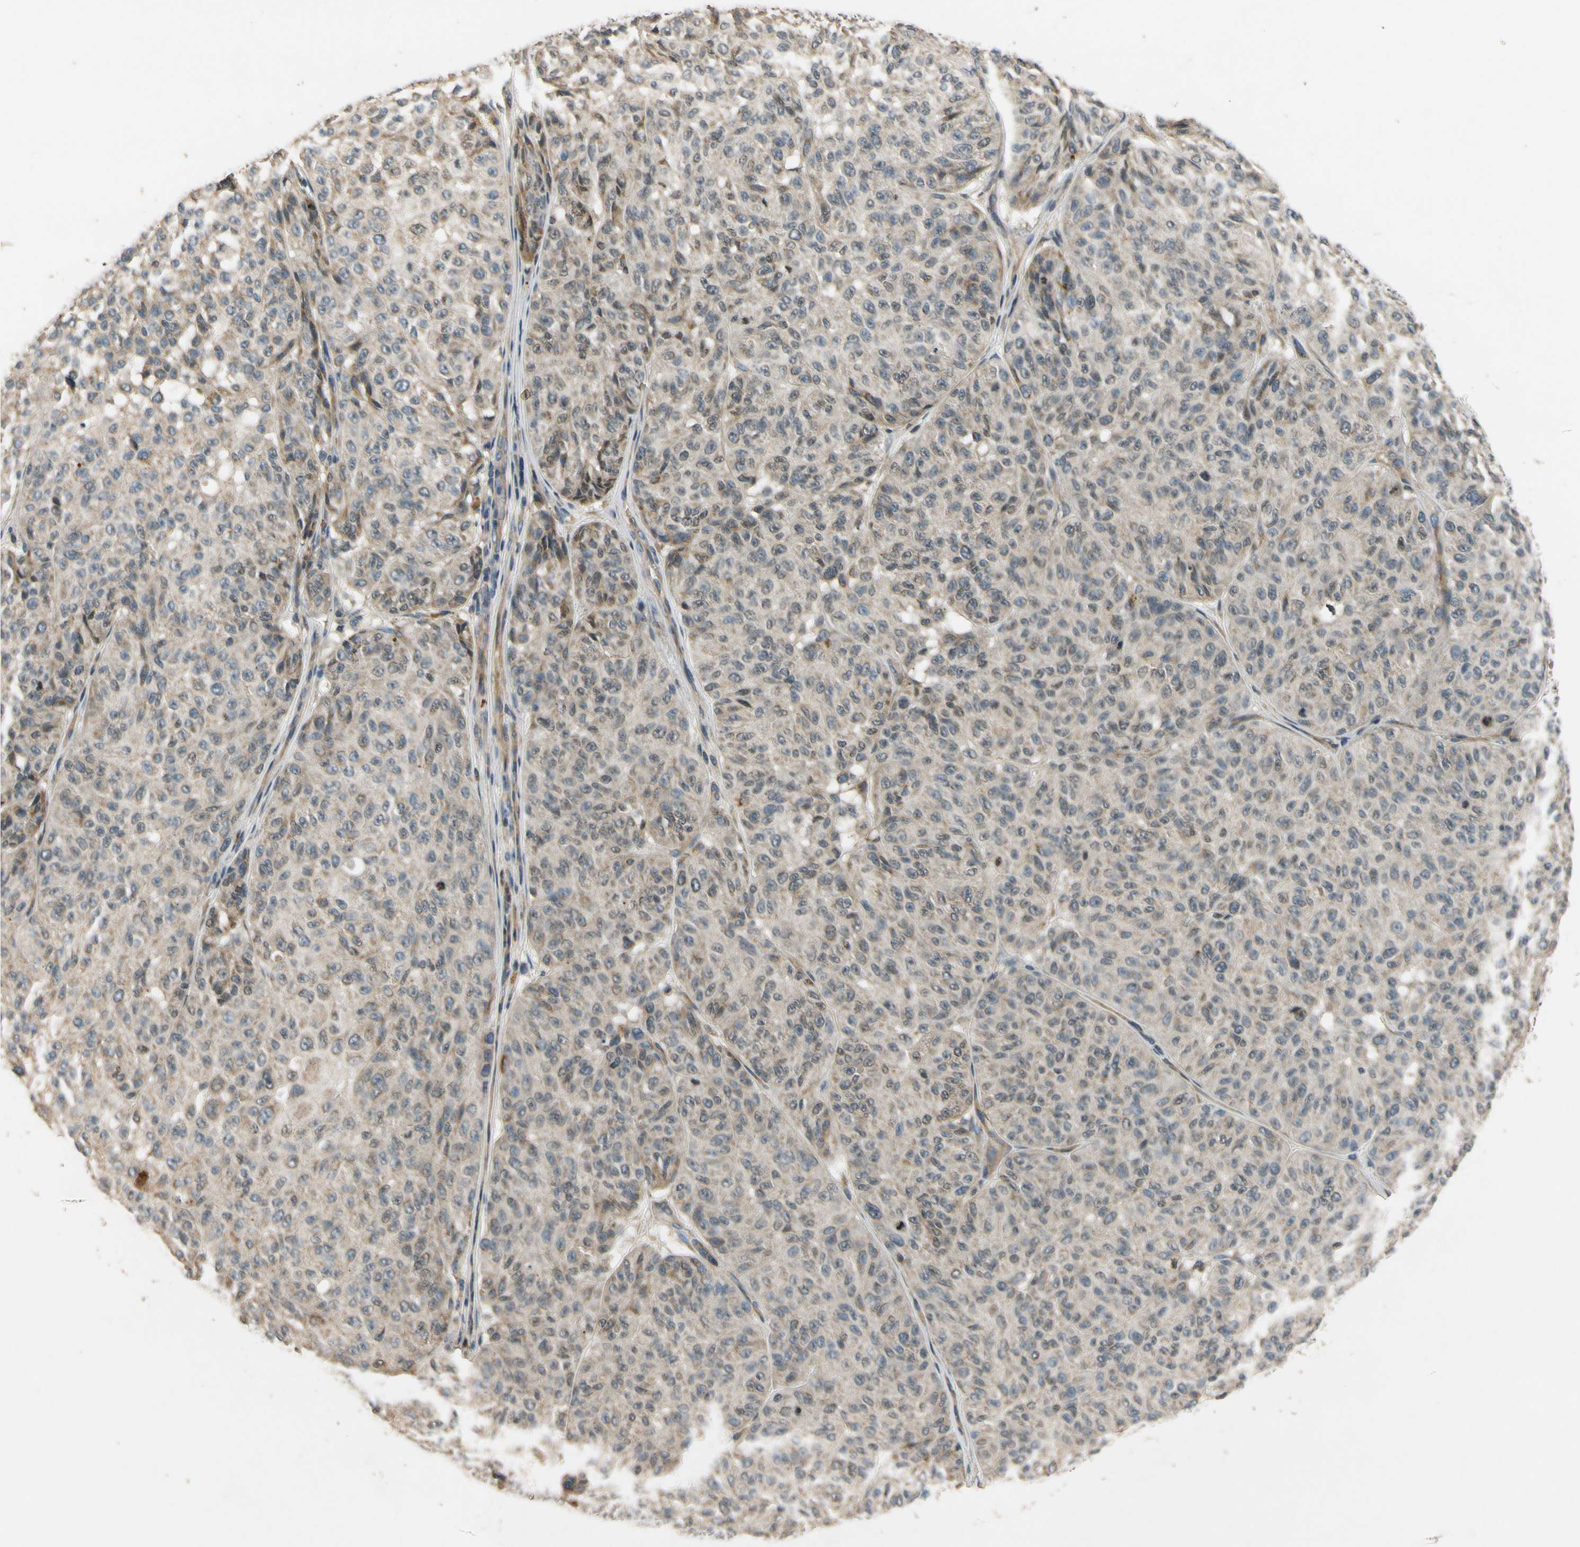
{"staining": {"intensity": "weak", "quantity": "<25%", "location": "cytoplasmic/membranous"}, "tissue": "melanoma", "cell_type": "Tumor cells", "image_type": "cancer", "snomed": [{"axis": "morphology", "description": "Malignant melanoma, NOS"}, {"axis": "topography", "description": "Skin"}], "caption": "Human malignant melanoma stained for a protein using IHC shows no positivity in tumor cells.", "gene": "ALKBH3", "patient": {"sex": "female", "age": 46}}